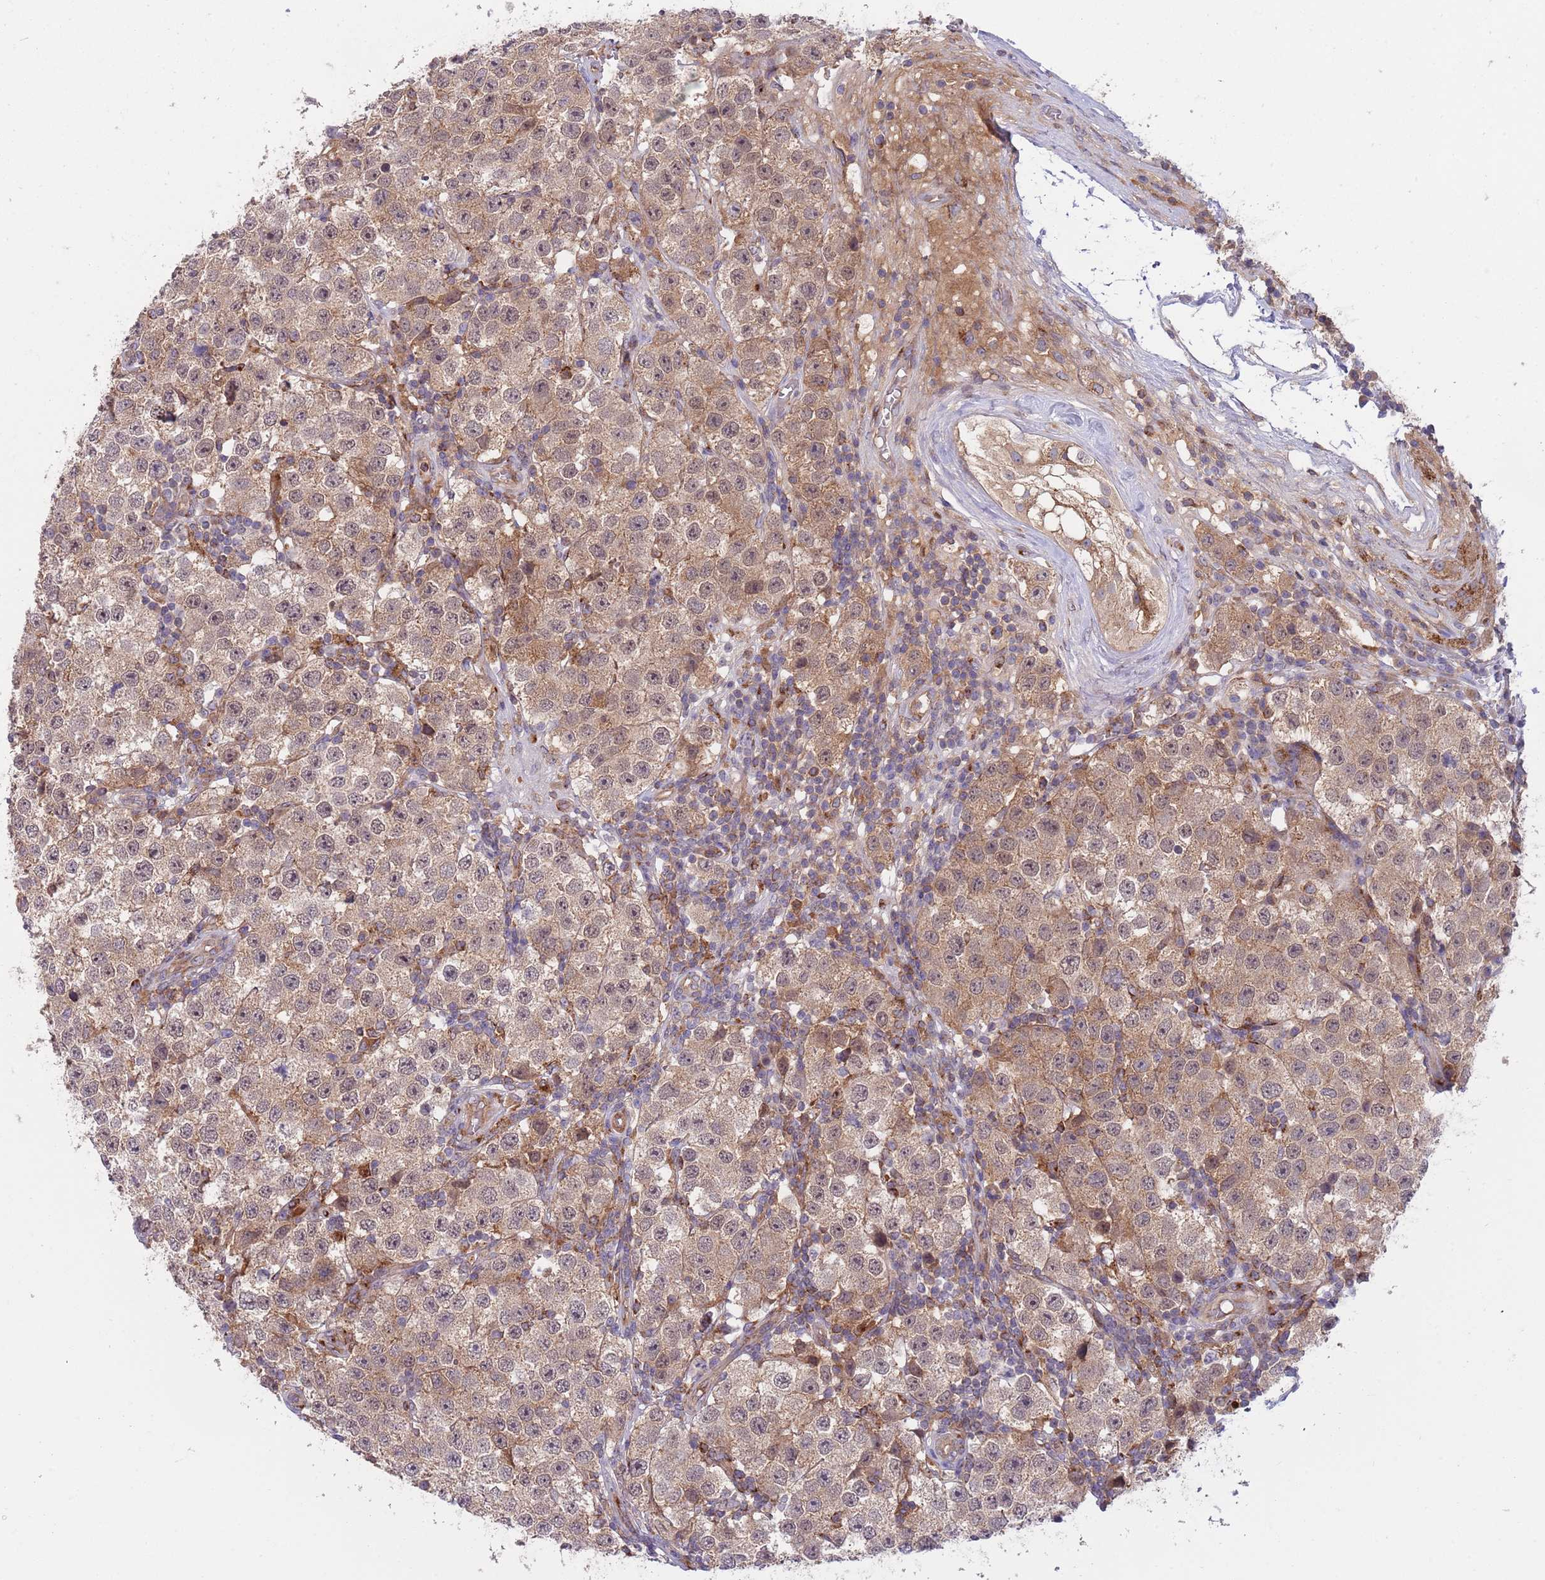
{"staining": {"intensity": "weak", "quantity": ">75%", "location": "cytoplasmic/membranous,nuclear"}, "tissue": "testis cancer", "cell_type": "Tumor cells", "image_type": "cancer", "snomed": [{"axis": "morphology", "description": "Seminoma, NOS"}, {"axis": "topography", "description": "Testis"}], "caption": "Immunohistochemical staining of human testis cancer shows low levels of weak cytoplasmic/membranous and nuclear protein staining in approximately >75% of tumor cells.", "gene": "BTBD7", "patient": {"sex": "male", "age": 34}}